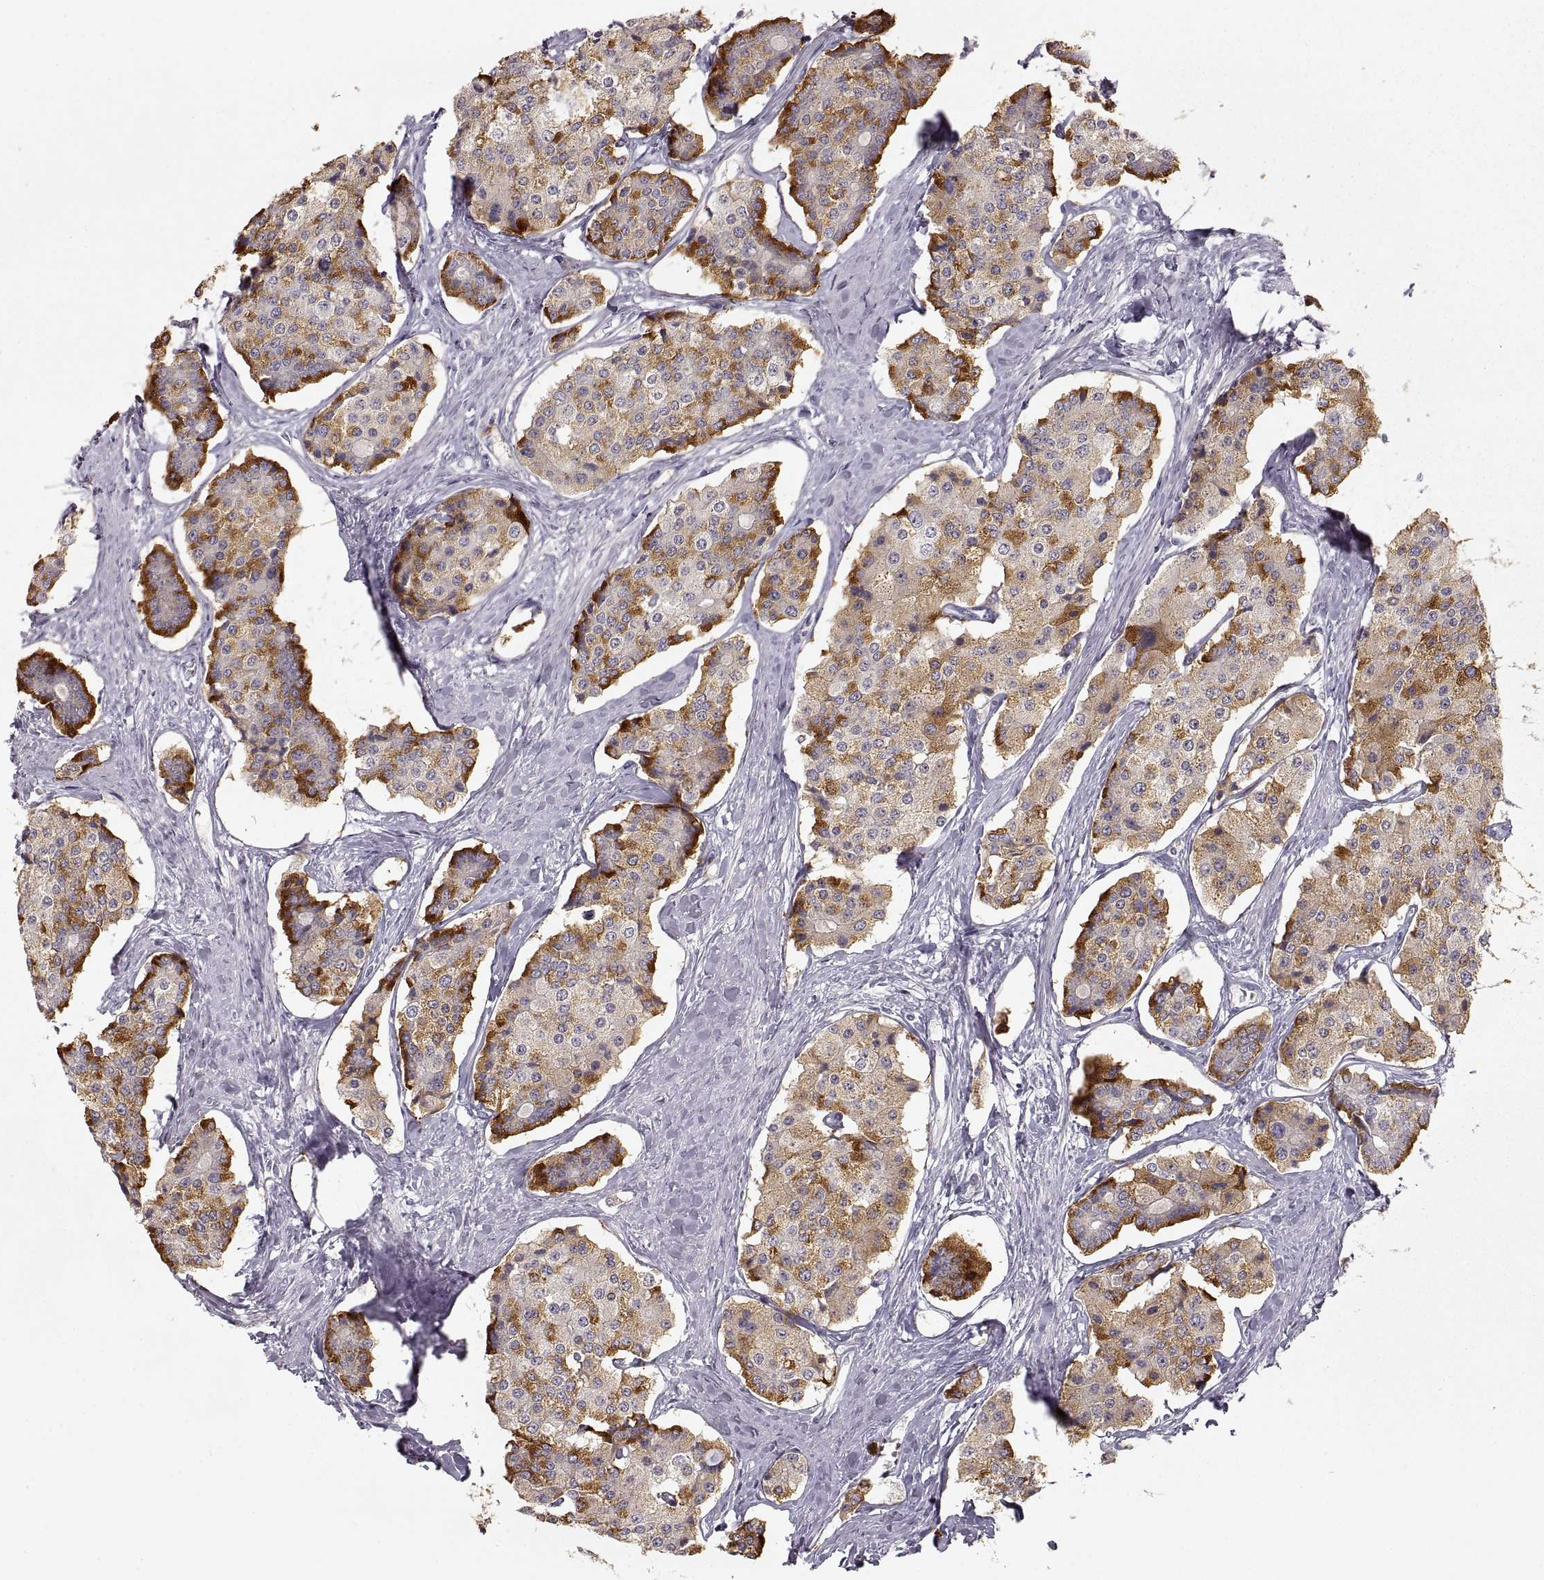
{"staining": {"intensity": "moderate", "quantity": "25%-75%", "location": "cytoplasmic/membranous"}, "tissue": "carcinoid", "cell_type": "Tumor cells", "image_type": "cancer", "snomed": [{"axis": "morphology", "description": "Carcinoid, malignant, NOS"}, {"axis": "topography", "description": "Small intestine"}], "caption": "A brown stain highlights moderate cytoplasmic/membranous expression of a protein in carcinoid tumor cells.", "gene": "PCSK2", "patient": {"sex": "female", "age": 65}}